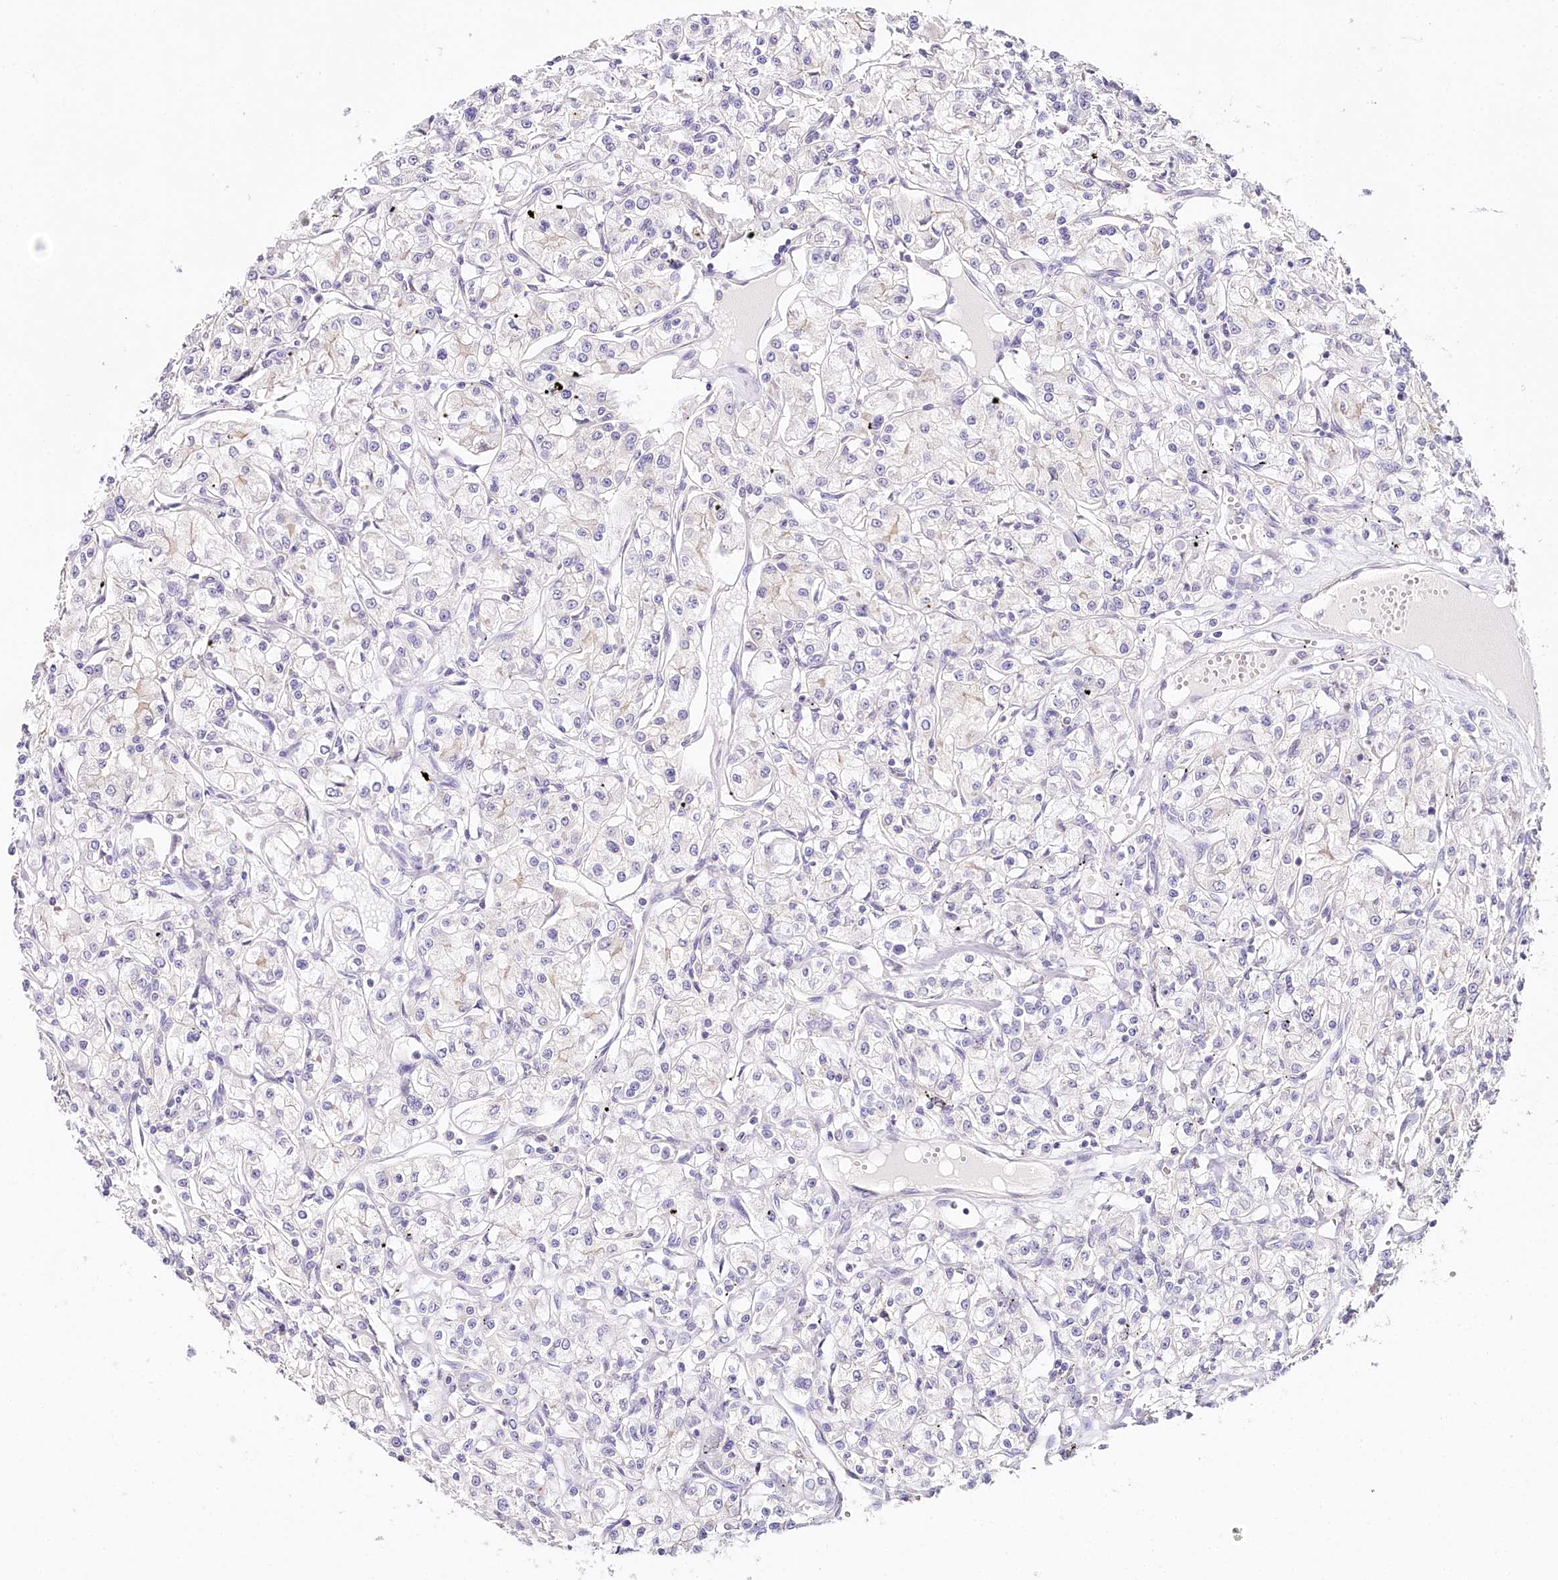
{"staining": {"intensity": "negative", "quantity": "none", "location": "none"}, "tissue": "renal cancer", "cell_type": "Tumor cells", "image_type": "cancer", "snomed": [{"axis": "morphology", "description": "Adenocarcinoma, NOS"}, {"axis": "topography", "description": "Kidney"}], "caption": "A high-resolution image shows immunohistochemistry staining of renal adenocarcinoma, which displays no significant positivity in tumor cells.", "gene": "DAPK1", "patient": {"sex": "female", "age": 59}}